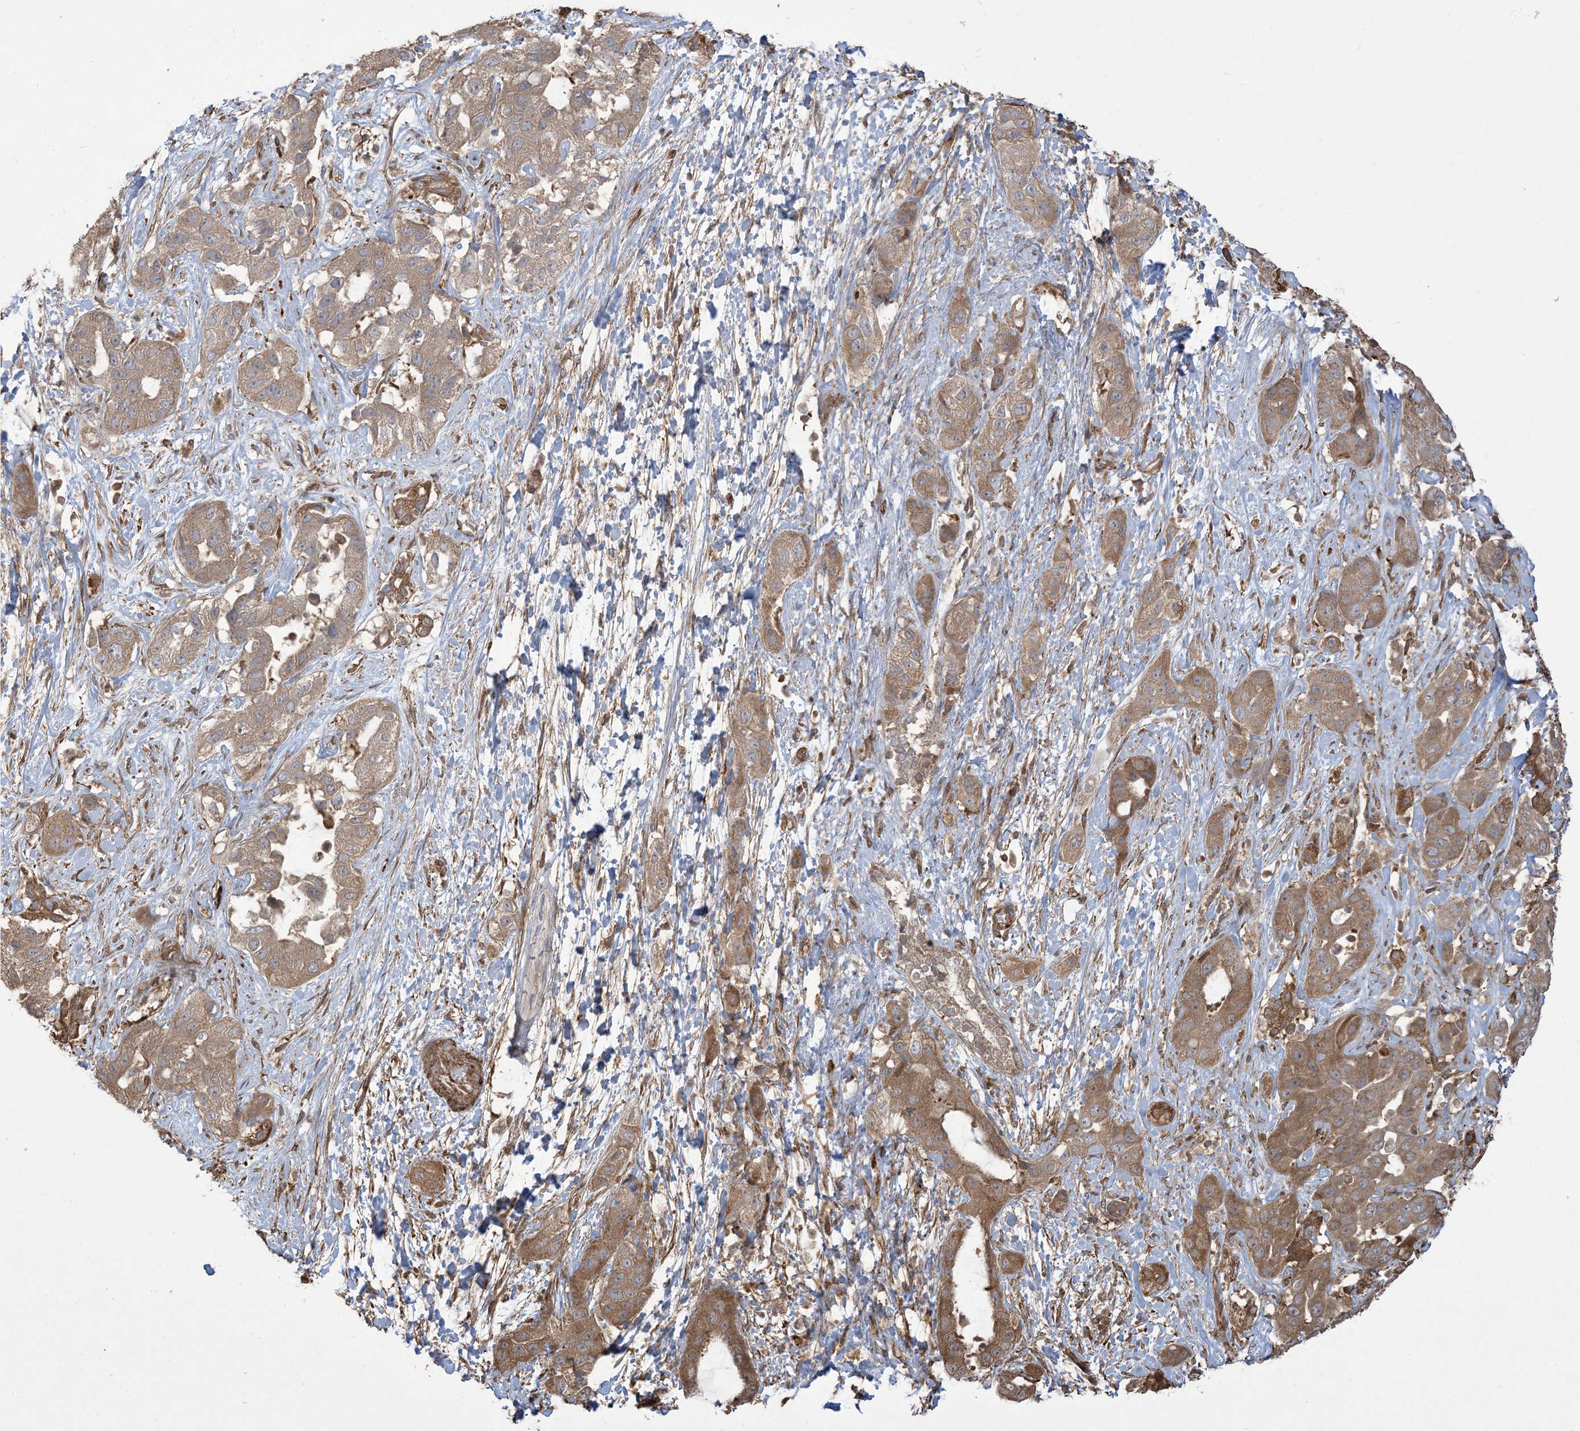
{"staining": {"intensity": "moderate", "quantity": ">75%", "location": "cytoplasmic/membranous"}, "tissue": "liver cancer", "cell_type": "Tumor cells", "image_type": "cancer", "snomed": [{"axis": "morphology", "description": "Cholangiocarcinoma"}, {"axis": "topography", "description": "Liver"}], "caption": "Liver cancer stained with a brown dye demonstrates moderate cytoplasmic/membranous positive positivity in approximately >75% of tumor cells.", "gene": "KLHL18", "patient": {"sex": "female", "age": 52}}